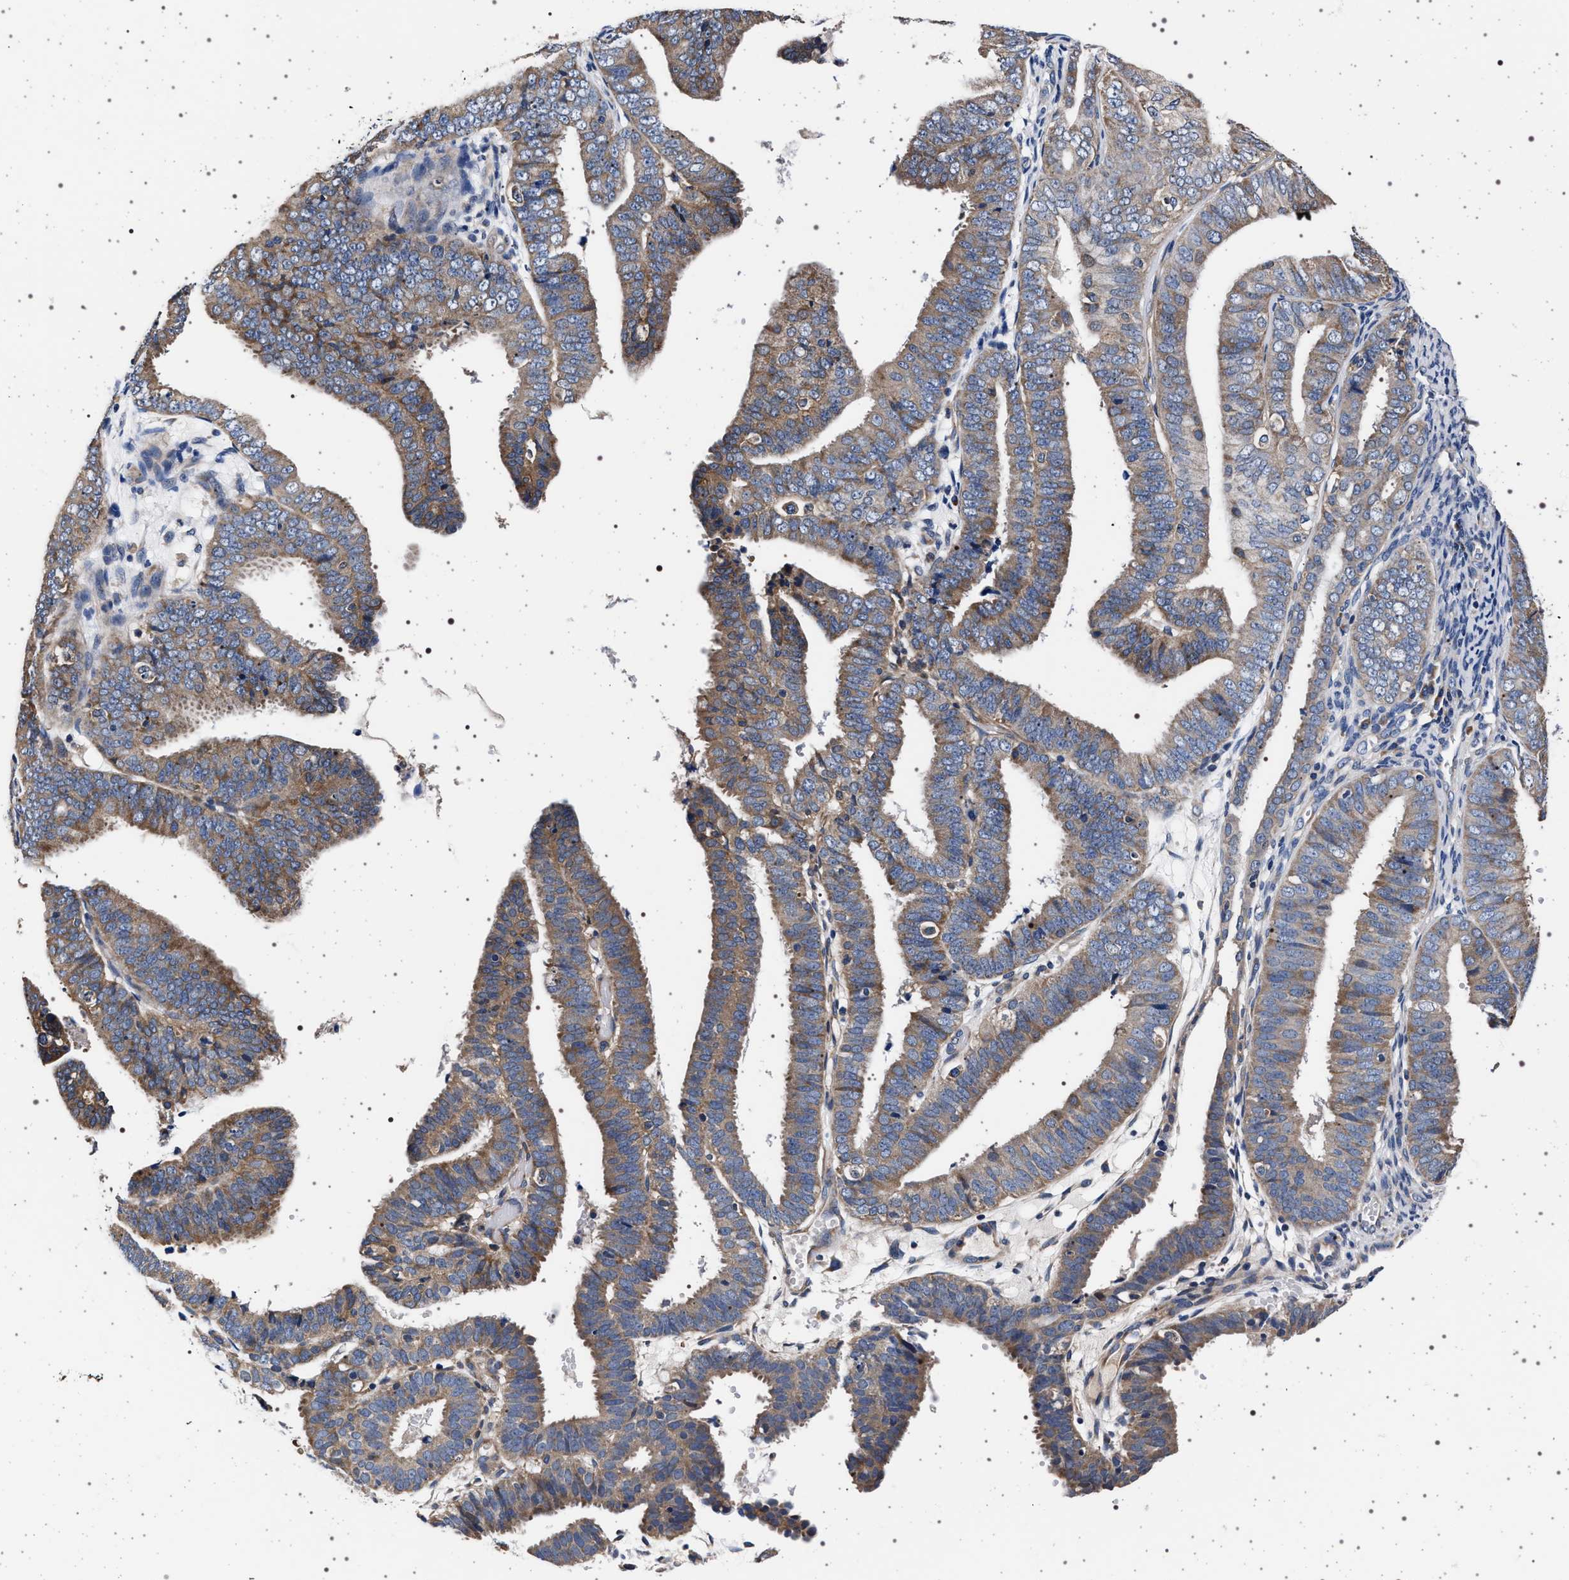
{"staining": {"intensity": "moderate", "quantity": ">75%", "location": "cytoplasmic/membranous"}, "tissue": "endometrial cancer", "cell_type": "Tumor cells", "image_type": "cancer", "snomed": [{"axis": "morphology", "description": "Adenocarcinoma, NOS"}, {"axis": "topography", "description": "Endometrium"}], "caption": "A photomicrograph of endometrial cancer (adenocarcinoma) stained for a protein demonstrates moderate cytoplasmic/membranous brown staining in tumor cells. The staining was performed using DAB (3,3'-diaminobenzidine) to visualize the protein expression in brown, while the nuclei were stained in blue with hematoxylin (Magnification: 20x).", "gene": "MAP3K2", "patient": {"sex": "female", "age": 63}}